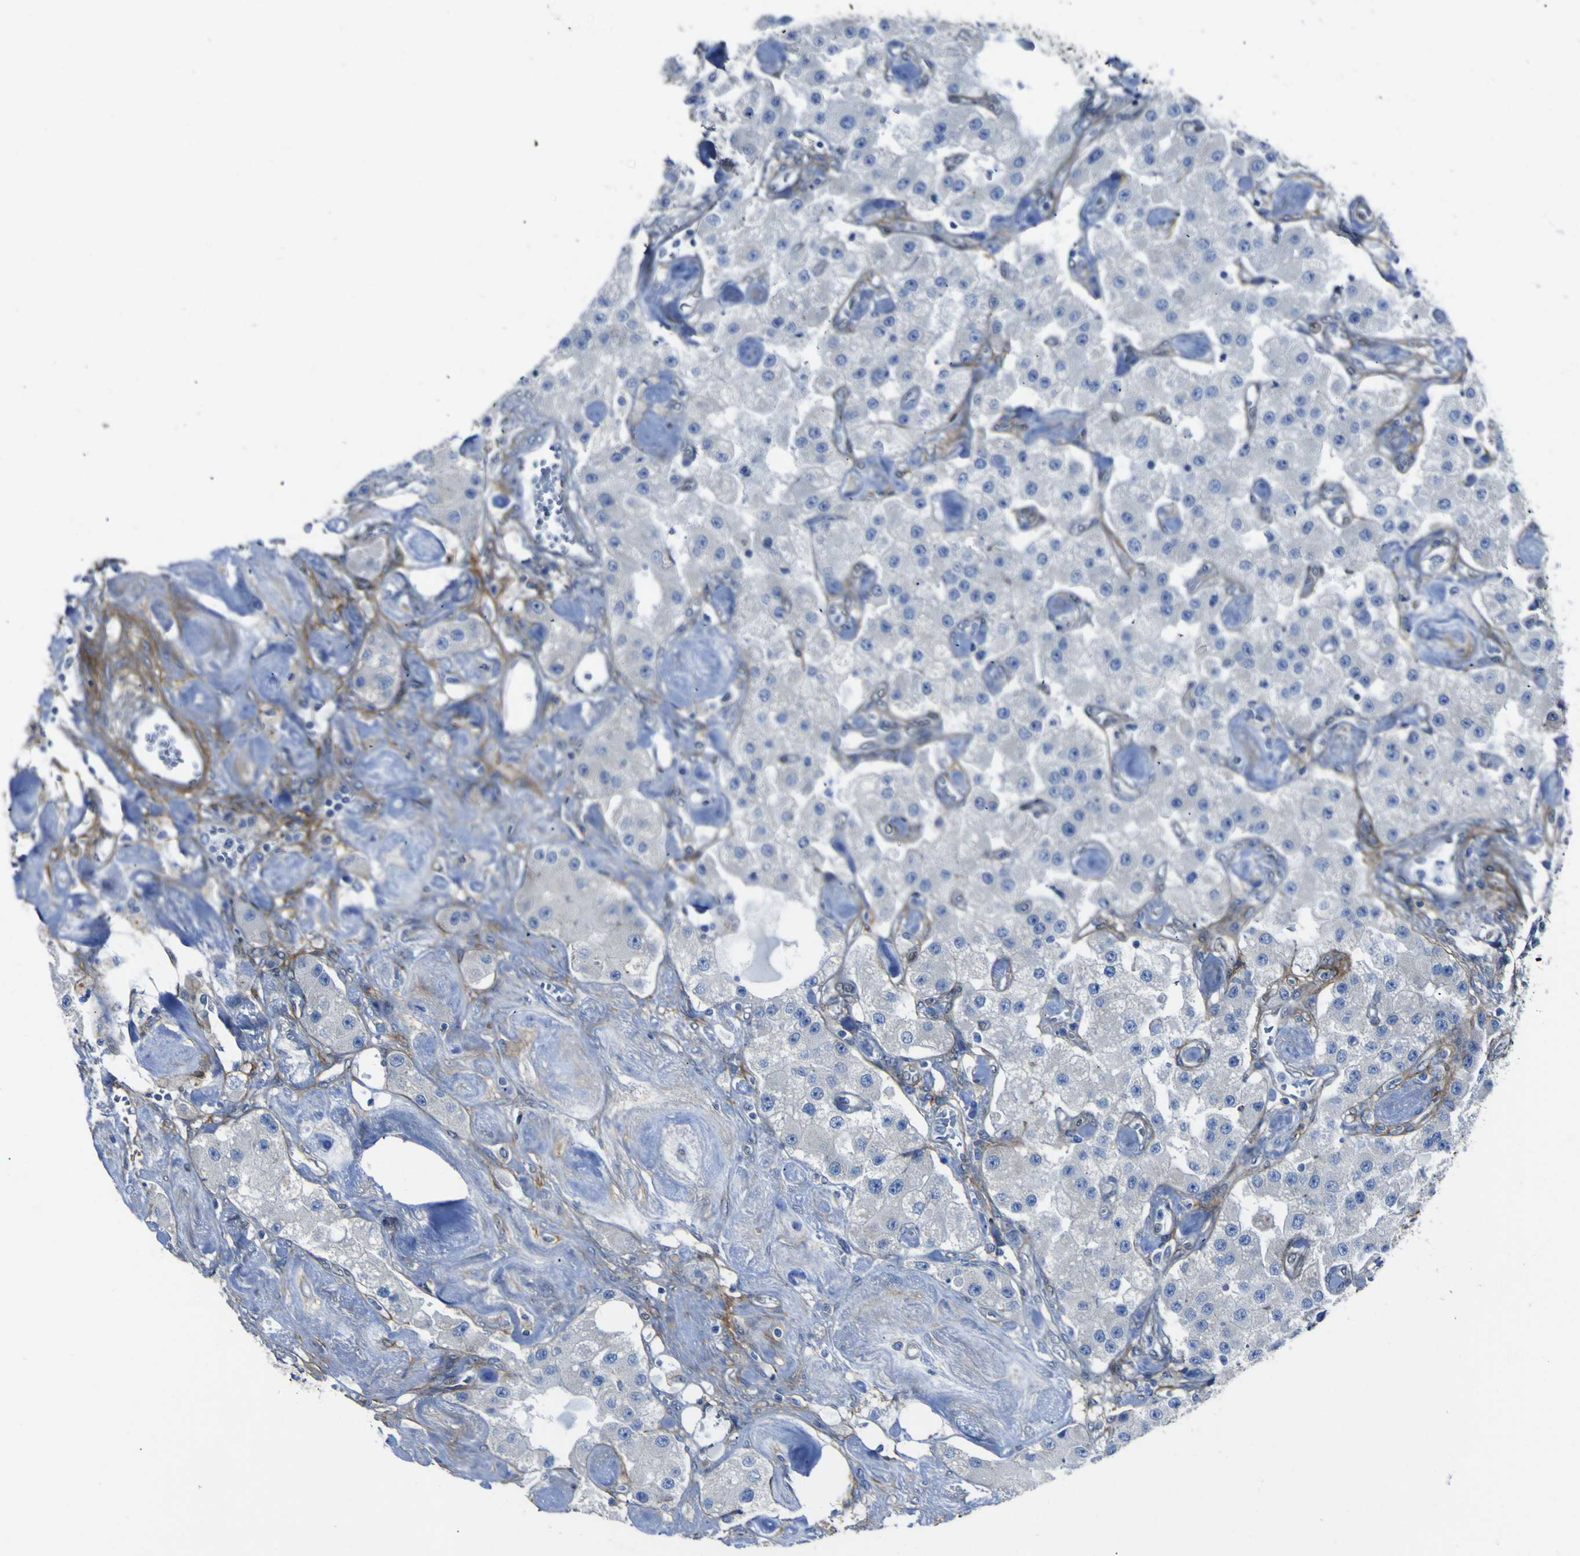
{"staining": {"intensity": "negative", "quantity": "none", "location": "none"}, "tissue": "carcinoid", "cell_type": "Tumor cells", "image_type": "cancer", "snomed": [{"axis": "morphology", "description": "Carcinoid, malignant, NOS"}, {"axis": "topography", "description": "Pancreas"}], "caption": "Tumor cells show no significant expression in malignant carcinoid.", "gene": "LRRN1", "patient": {"sex": "male", "age": 41}}